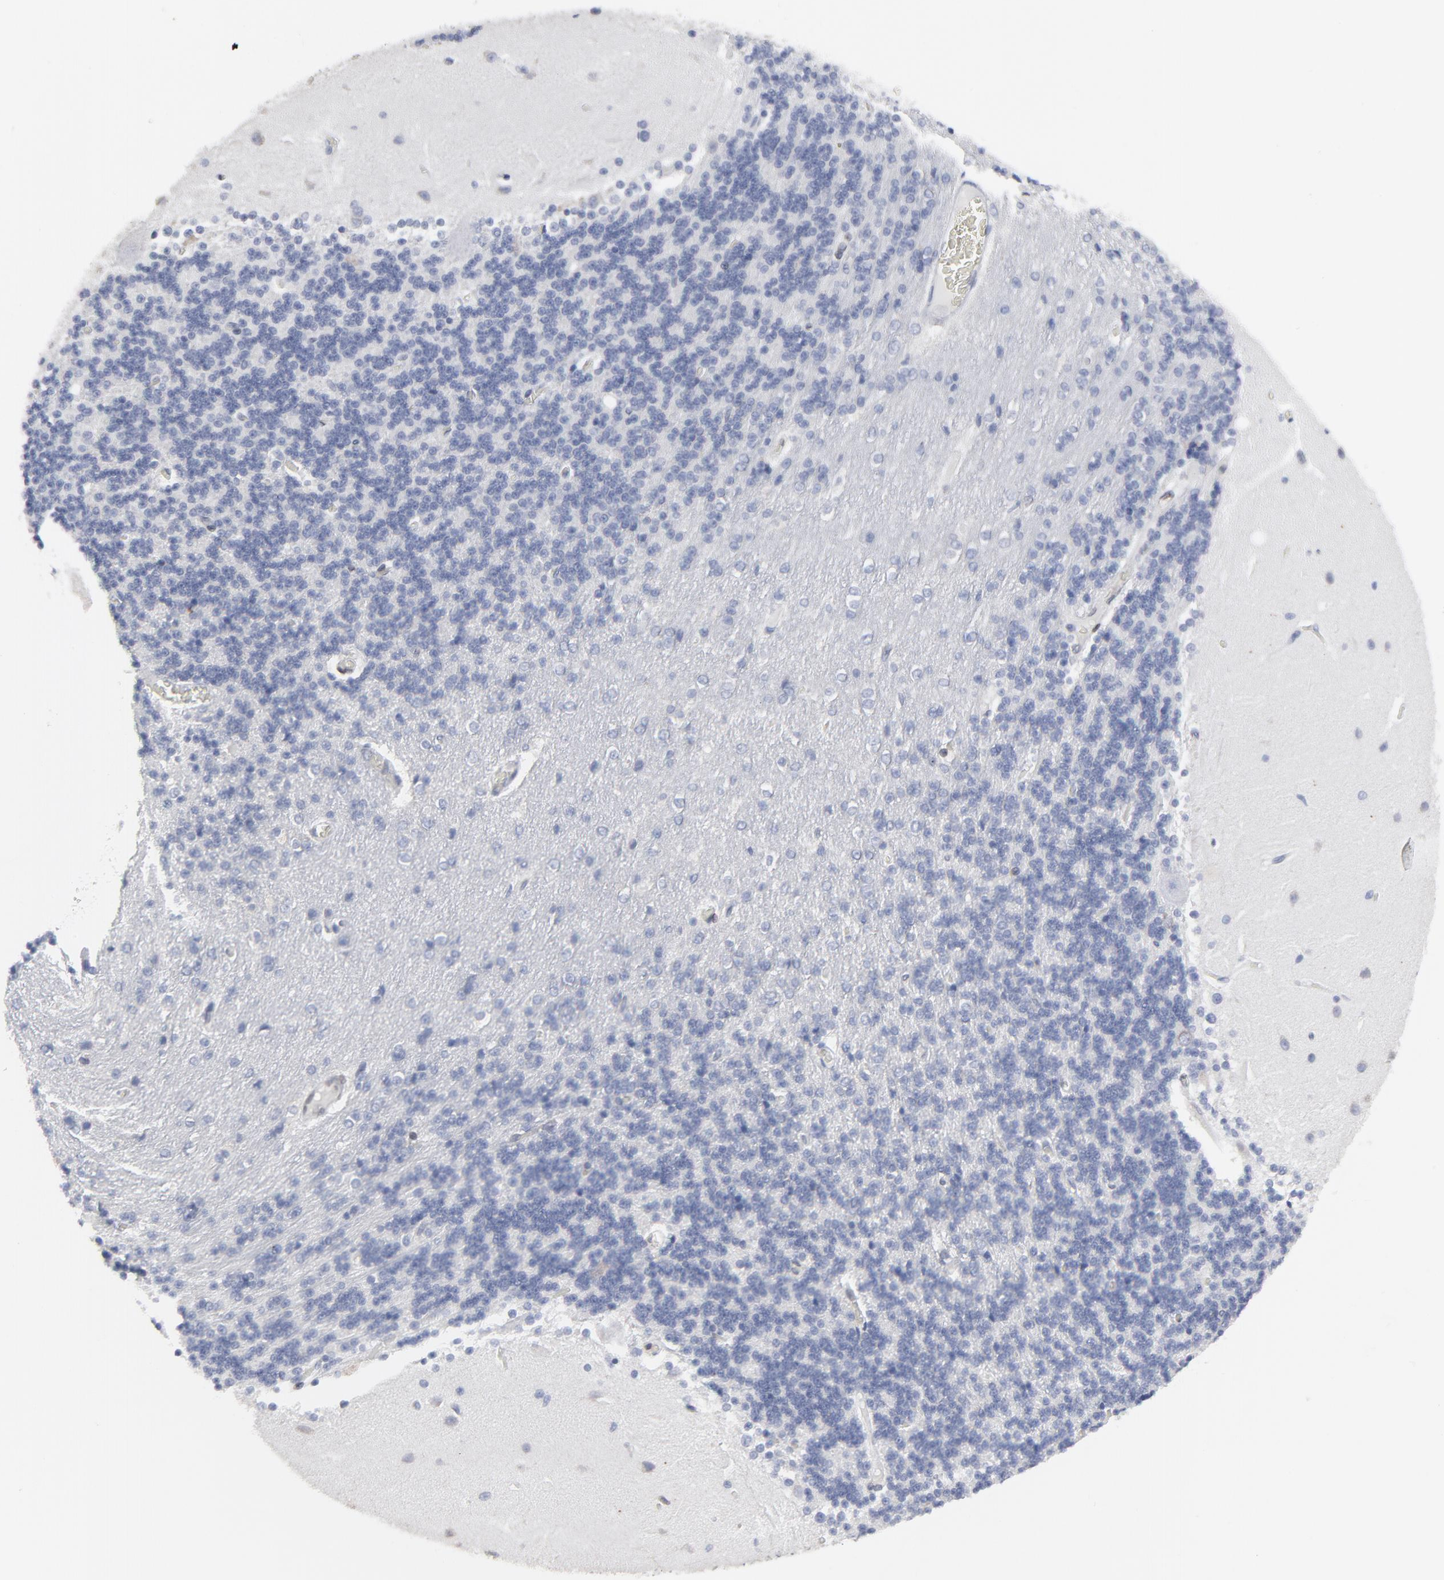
{"staining": {"intensity": "moderate", "quantity": "<25%", "location": "cytoplasmic/membranous,nuclear"}, "tissue": "cerebellum", "cell_type": "Cells in granular layer", "image_type": "normal", "snomed": [{"axis": "morphology", "description": "Normal tissue, NOS"}, {"axis": "topography", "description": "Cerebellum"}], "caption": "An immunohistochemistry micrograph of normal tissue is shown. Protein staining in brown shows moderate cytoplasmic/membranous,nuclear positivity in cerebellum within cells in granular layer. (DAB IHC, brown staining for protein, blue staining for nuclei).", "gene": "SYNE2", "patient": {"sex": "female", "age": 54}}